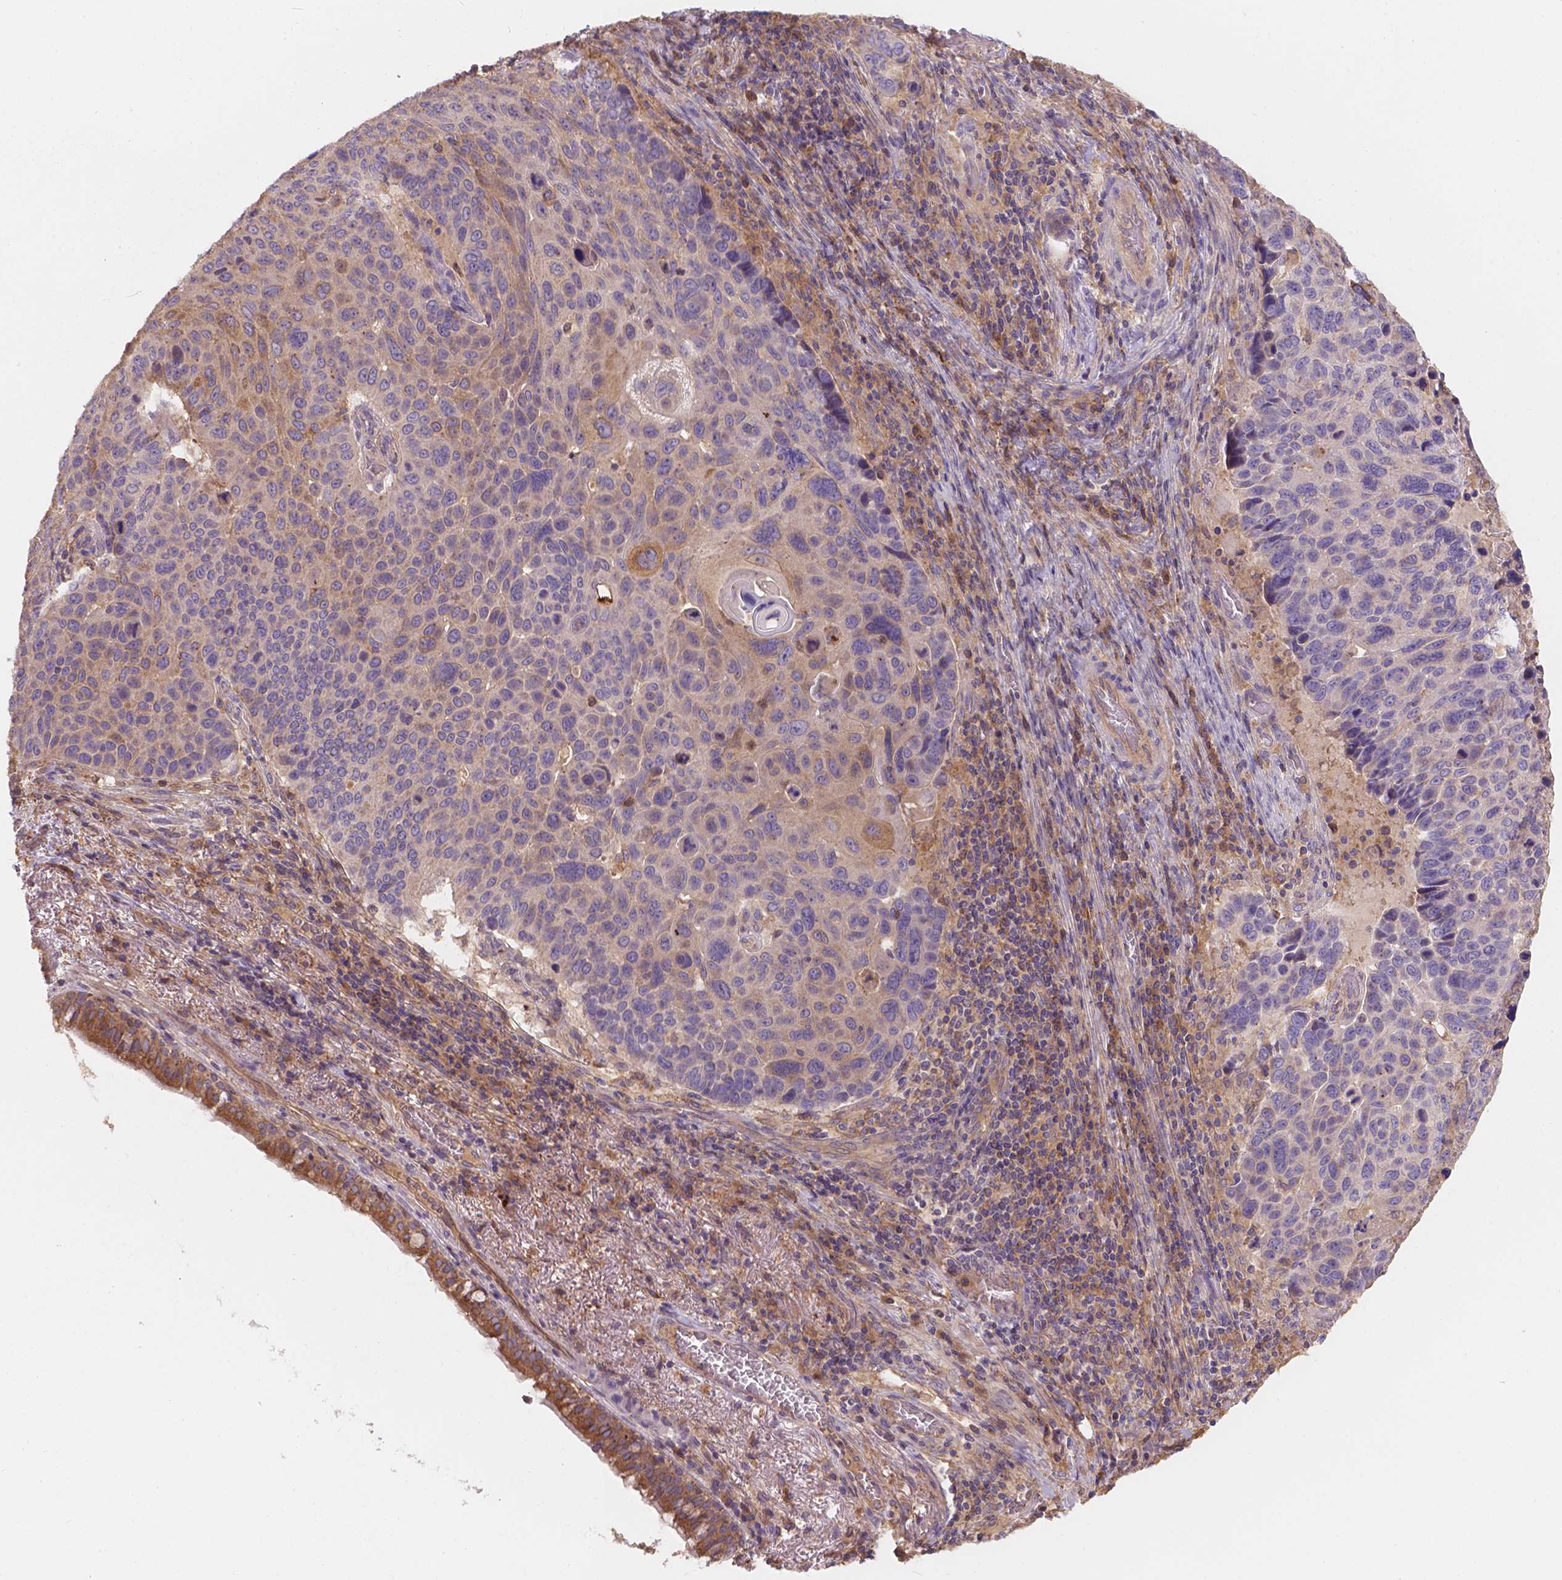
{"staining": {"intensity": "moderate", "quantity": ">75%", "location": "cytoplasmic/membranous"}, "tissue": "lung cancer", "cell_type": "Tumor cells", "image_type": "cancer", "snomed": [{"axis": "morphology", "description": "Squamous cell carcinoma, NOS"}, {"axis": "topography", "description": "Lung"}], "caption": "Brown immunohistochemical staining in squamous cell carcinoma (lung) reveals moderate cytoplasmic/membranous expression in about >75% of tumor cells.", "gene": "CDK10", "patient": {"sex": "male", "age": 68}}